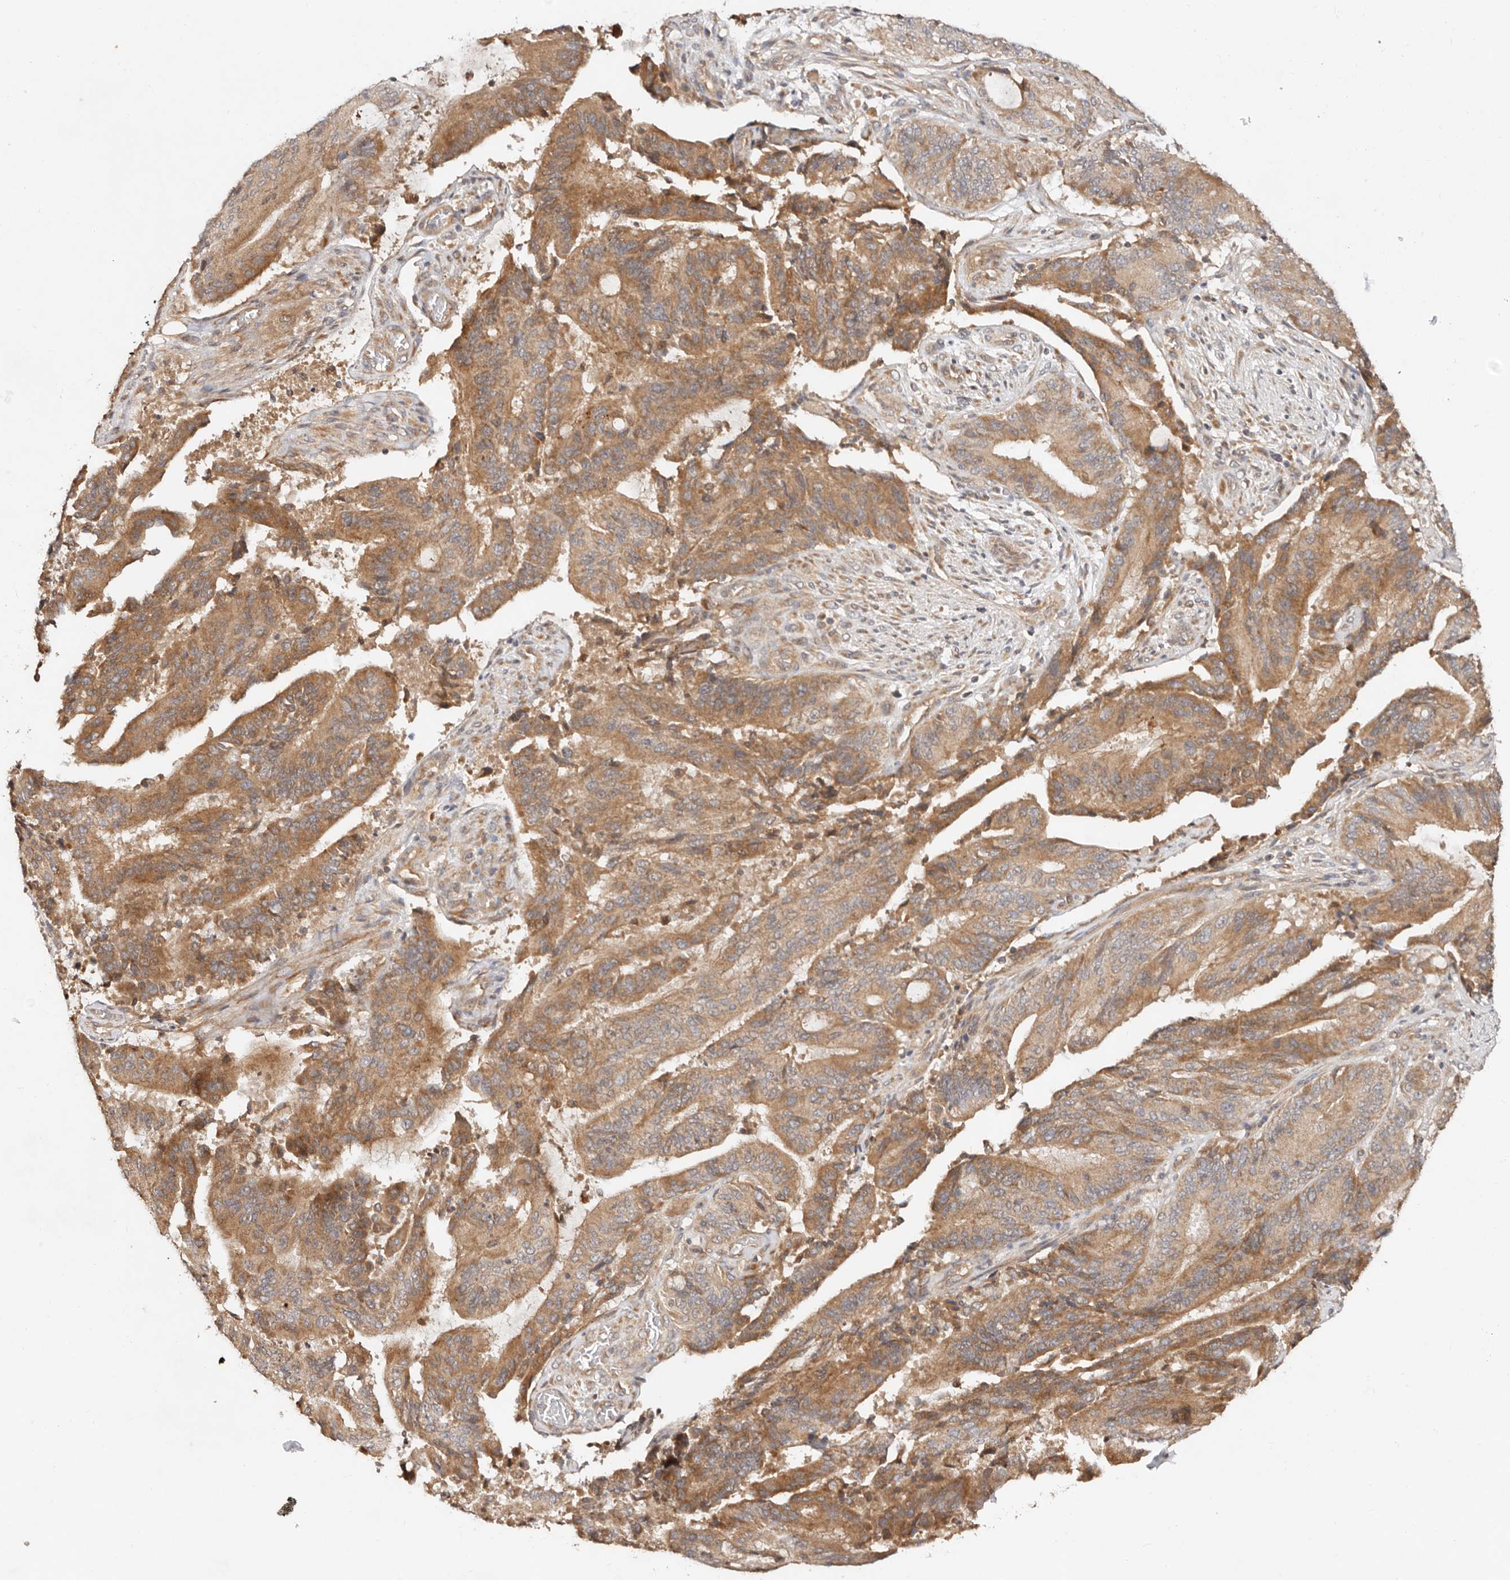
{"staining": {"intensity": "moderate", "quantity": ">75%", "location": "cytoplasmic/membranous"}, "tissue": "liver cancer", "cell_type": "Tumor cells", "image_type": "cancer", "snomed": [{"axis": "morphology", "description": "Normal tissue, NOS"}, {"axis": "morphology", "description": "Cholangiocarcinoma"}, {"axis": "topography", "description": "Liver"}, {"axis": "topography", "description": "Peripheral nerve tissue"}], "caption": "Tumor cells exhibit medium levels of moderate cytoplasmic/membranous expression in approximately >75% of cells in liver cancer (cholangiocarcinoma).", "gene": "DENND11", "patient": {"sex": "female", "age": 73}}